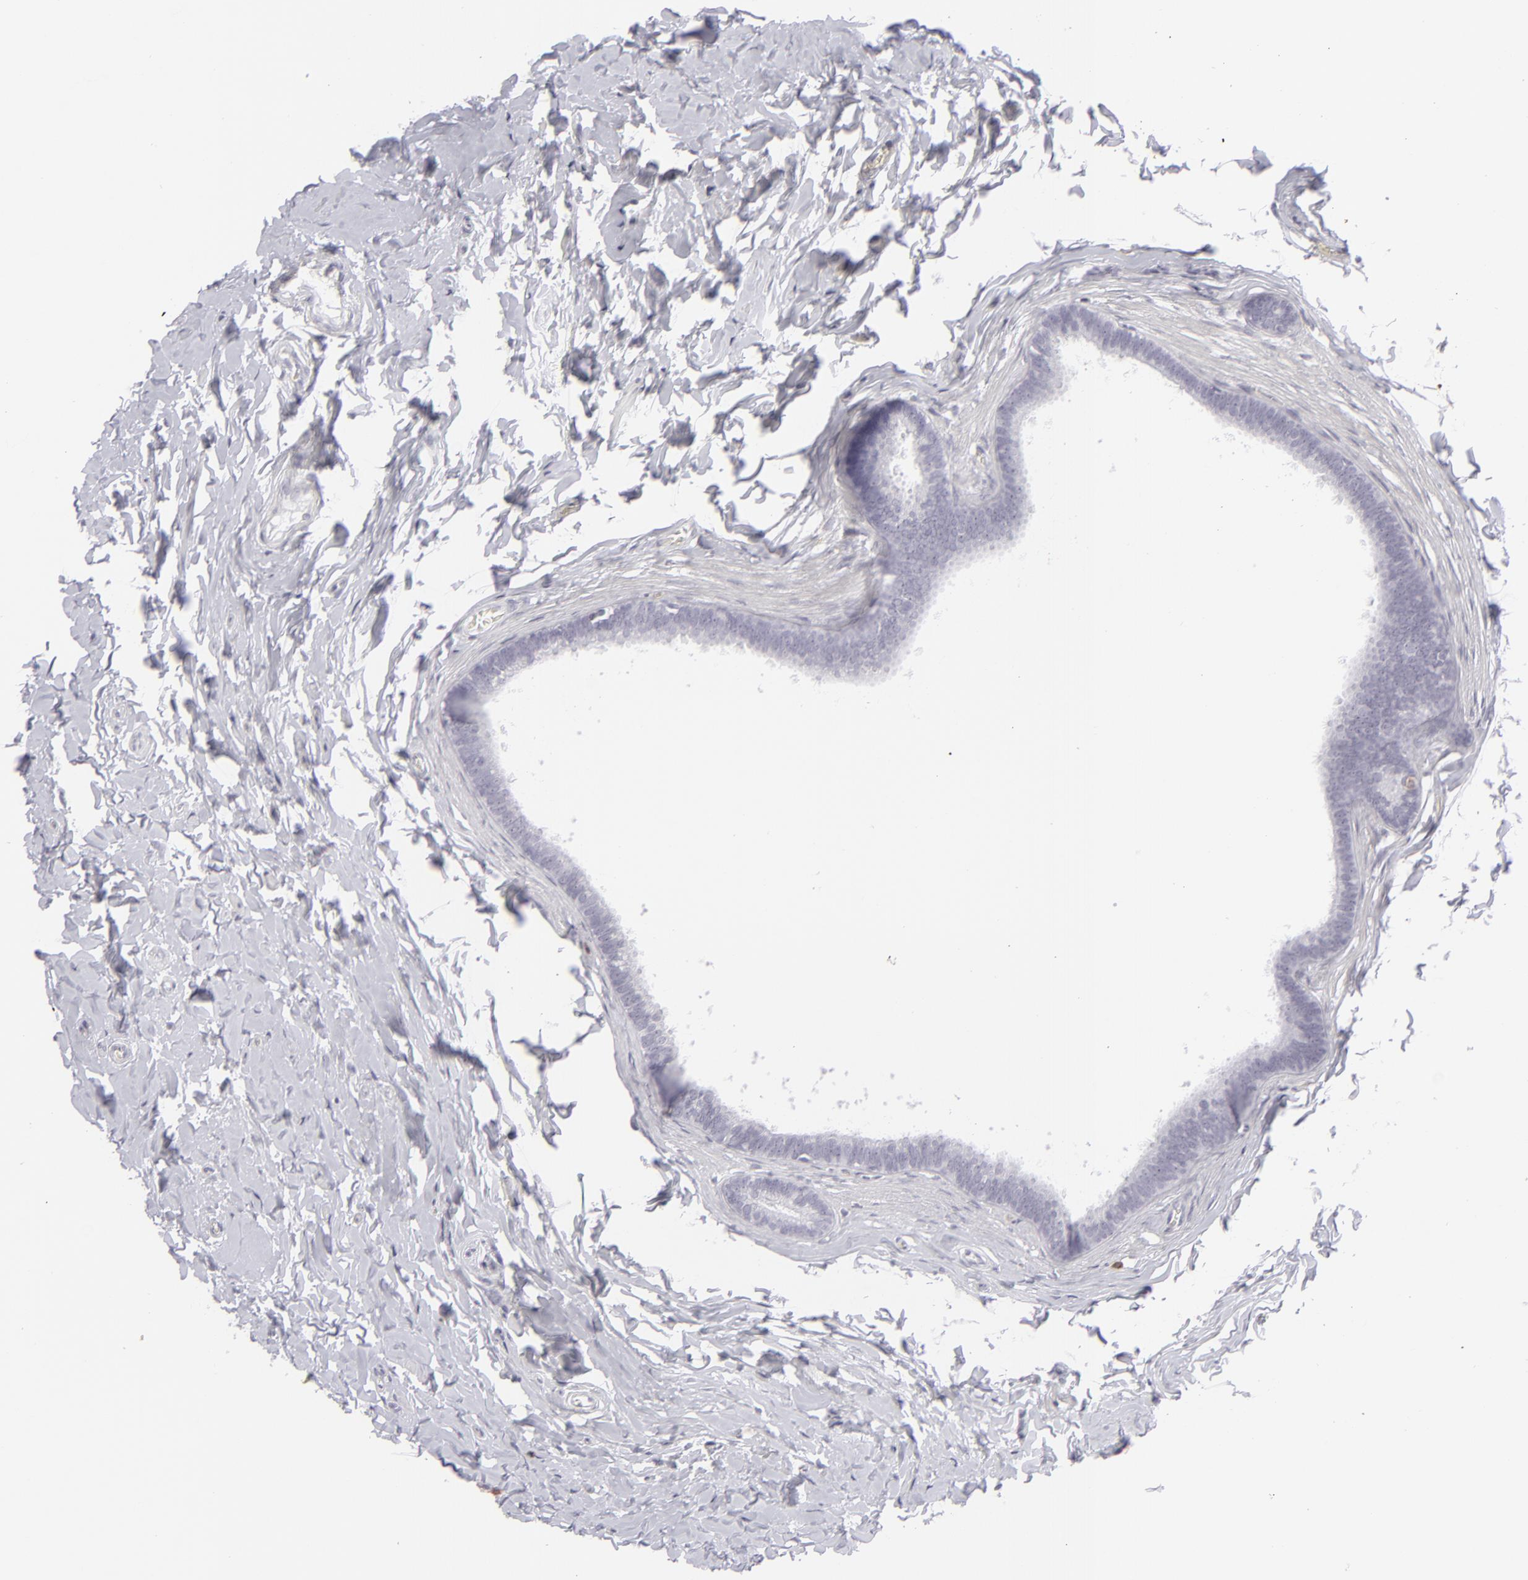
{"staining": {"intensity": "negative", "quantity": "none", "location": "none"}, "tissue": "epididymis", "cell_type": "Glandular cells", "image_type": "normal", "snomed": [{"axis": "morphology", "description": "Normal tissue, NOS"}, {"axis": "topography", "description": "Epididymis"}], "caption": "IHC micrograph of normal epididymis: human epididymis stained with DAB (3,3'-diaminobenzidine) shows no significant protein expression in glandular cells. Nuclei are stained in blue.", "gene": "CD7", "patient": {"sex": "male", "age": 26}}